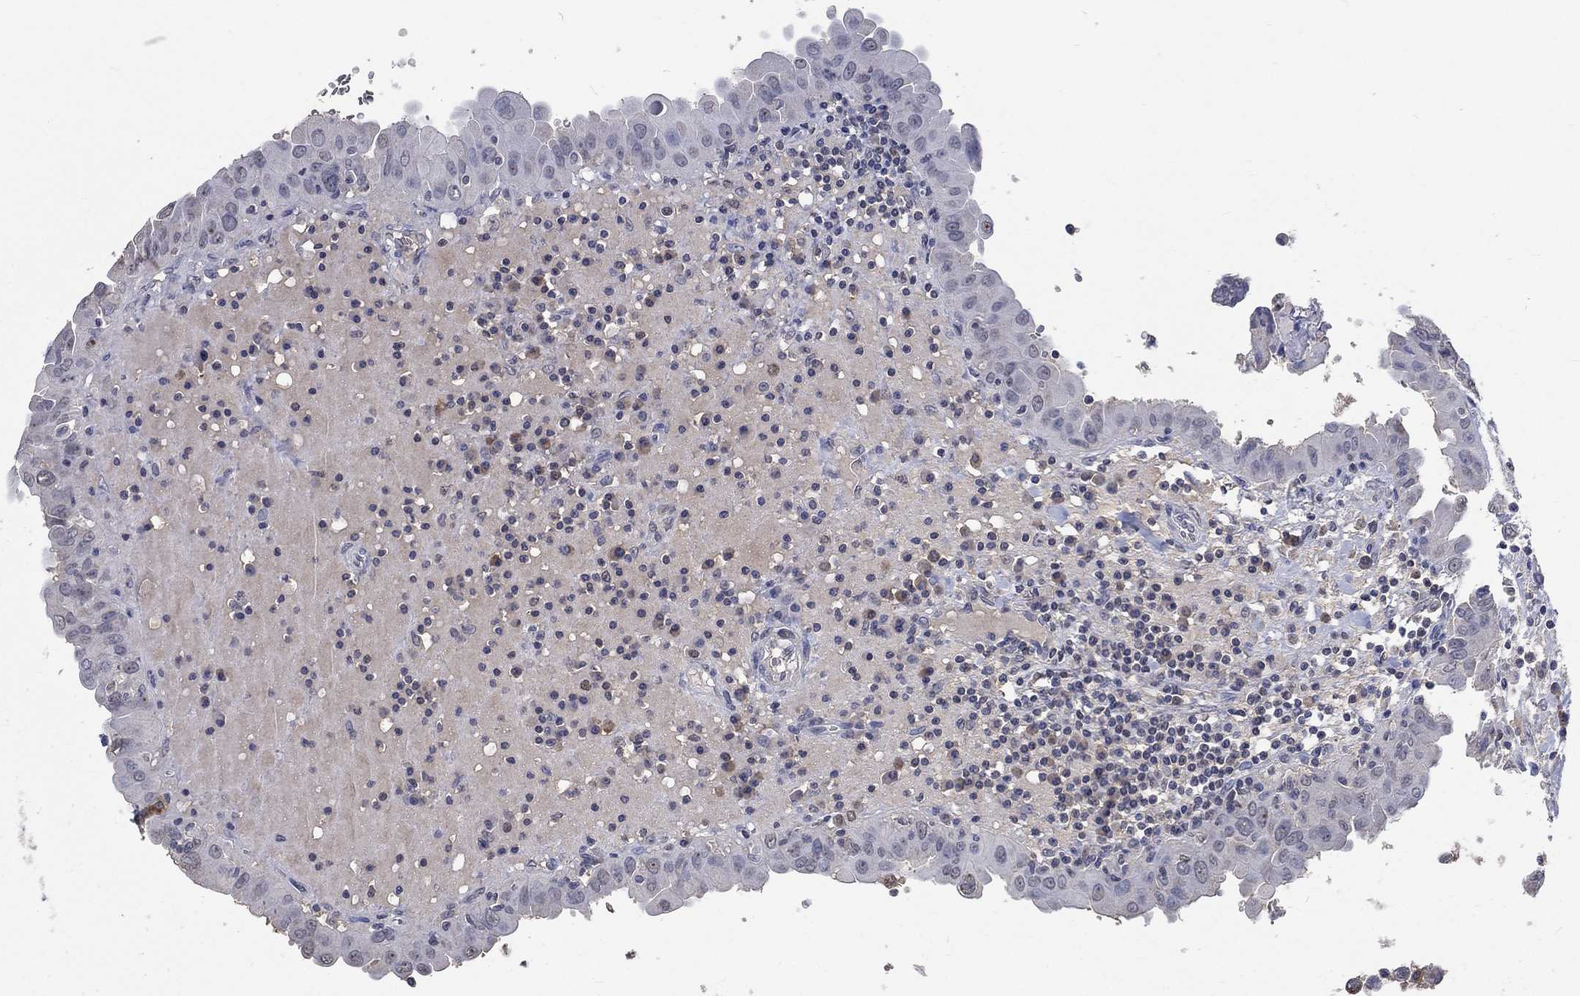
{"staining": {"intensity": "negative", "quantity": "none", "location": "none"}, "tissue": "thyroid cancer", "cell_type": "Tumor cells", "image_type": "cancer", "snomed": [{"axis": "morphology", "description": "Papillary adenocarcinoma, NOS"}, {"axis": "topography", "description": "Thyroid gland"}], "caption": "Tumor cells show no significant protein staining in thyroid papillary adenocarcinoma.", "gene": "ZBTB18", "patient": {"sex": "female", "age": 37}}